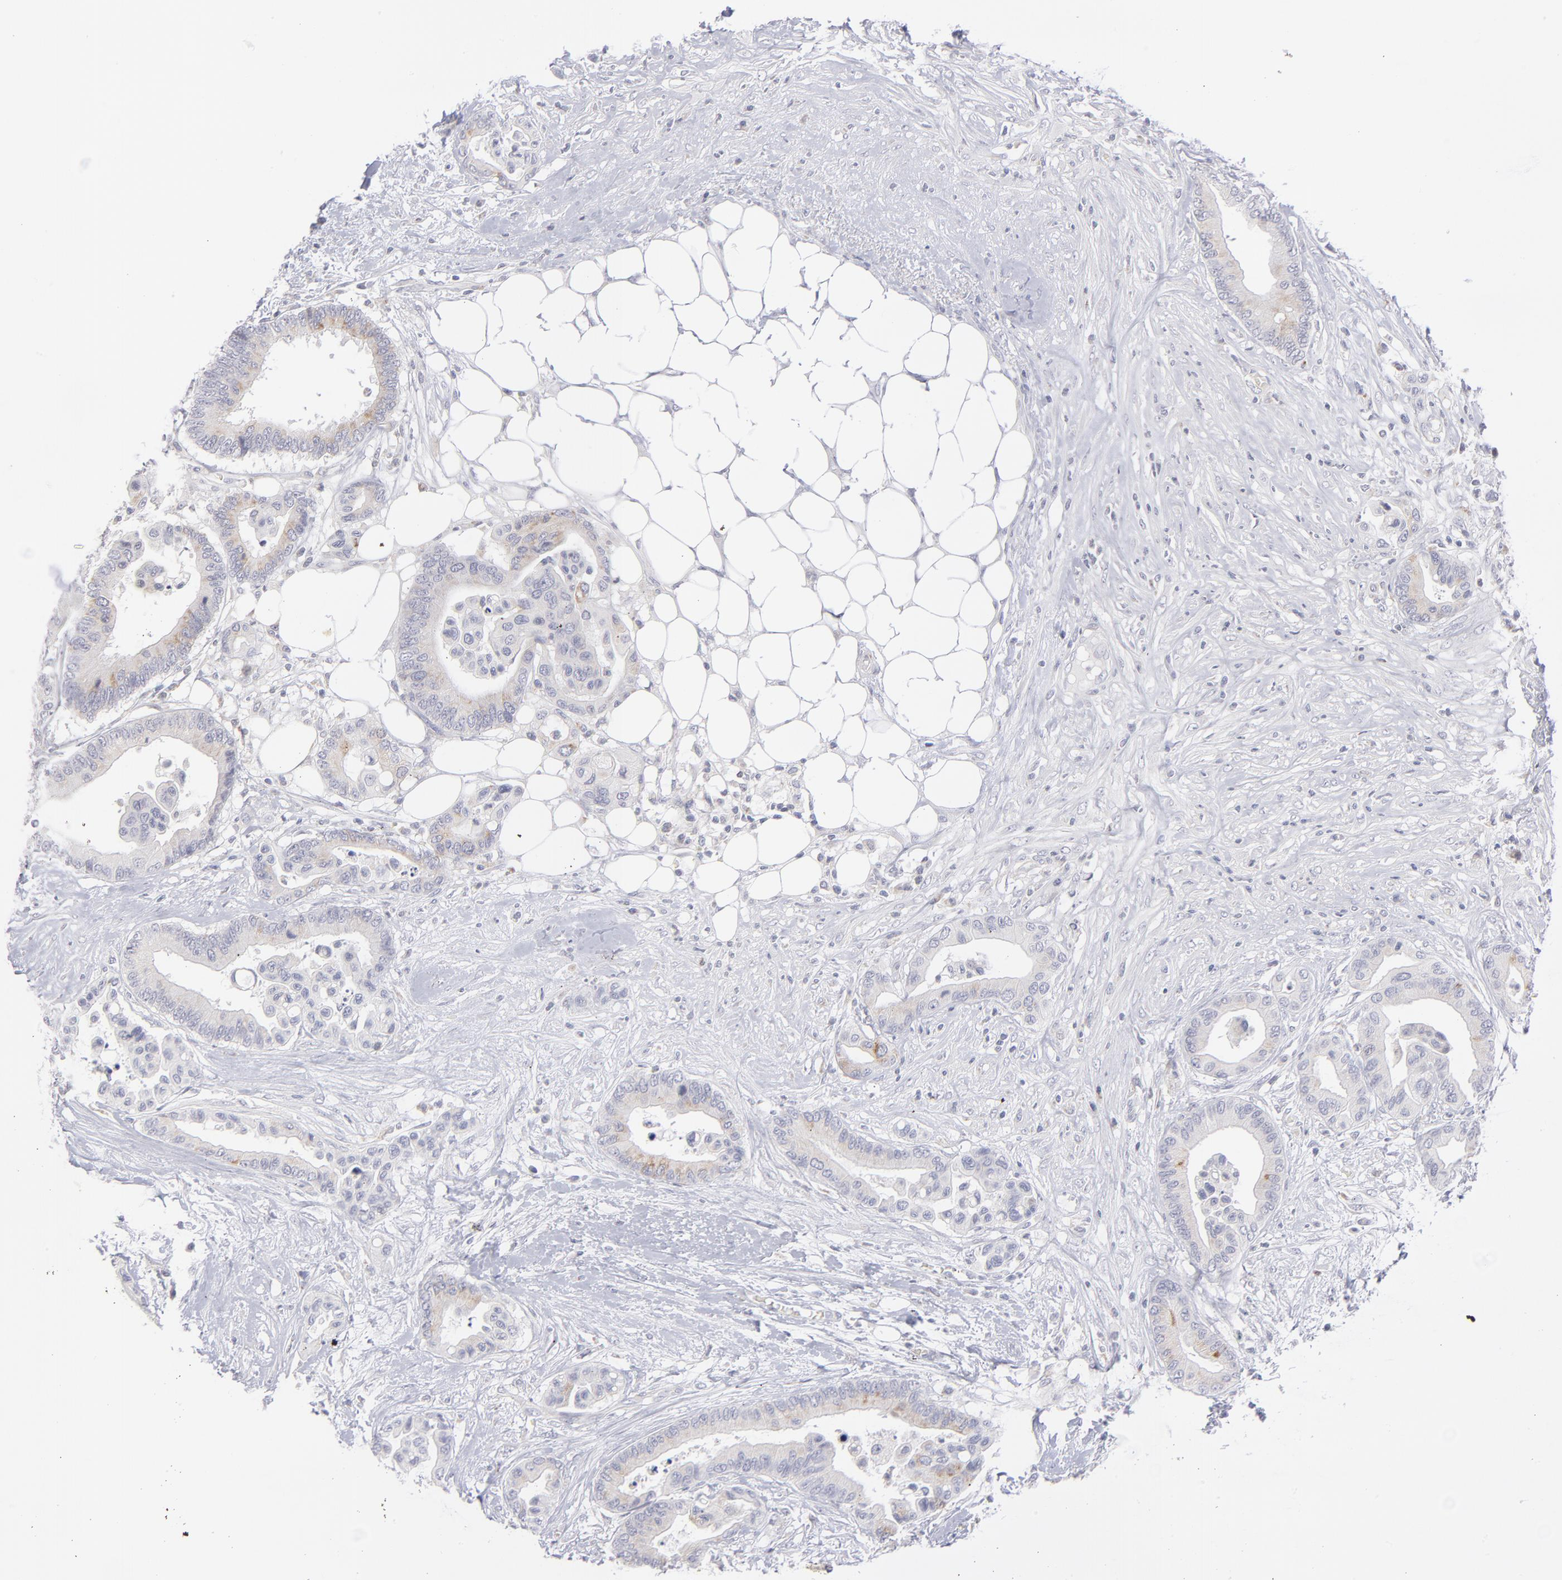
{"staining": {"intensity": "weak", "quantity": "25%-75%", "location": "cytoplasmic/membranous"}, "tissue": "colorectal cancer", "cell_type": "Tumor cells", "image_type": "cancer", "snomed": [{"axis": "morphology", "description": "Adenocarcinoma, NOS"}, {"axis": "topography", "description": "Colon"}], "caption": "The immunohistochemical stain highlights weak cytoplasmic/membranous expression in tumor cells of adenocarcinoma (colorectal) tissue. (DAB (3,3'-diaminobenzidine) = brown stain, brightfield microscopy at high magnification).", "gene": "MTHFD2", "patient": {"sex": "male", "age": 82}}